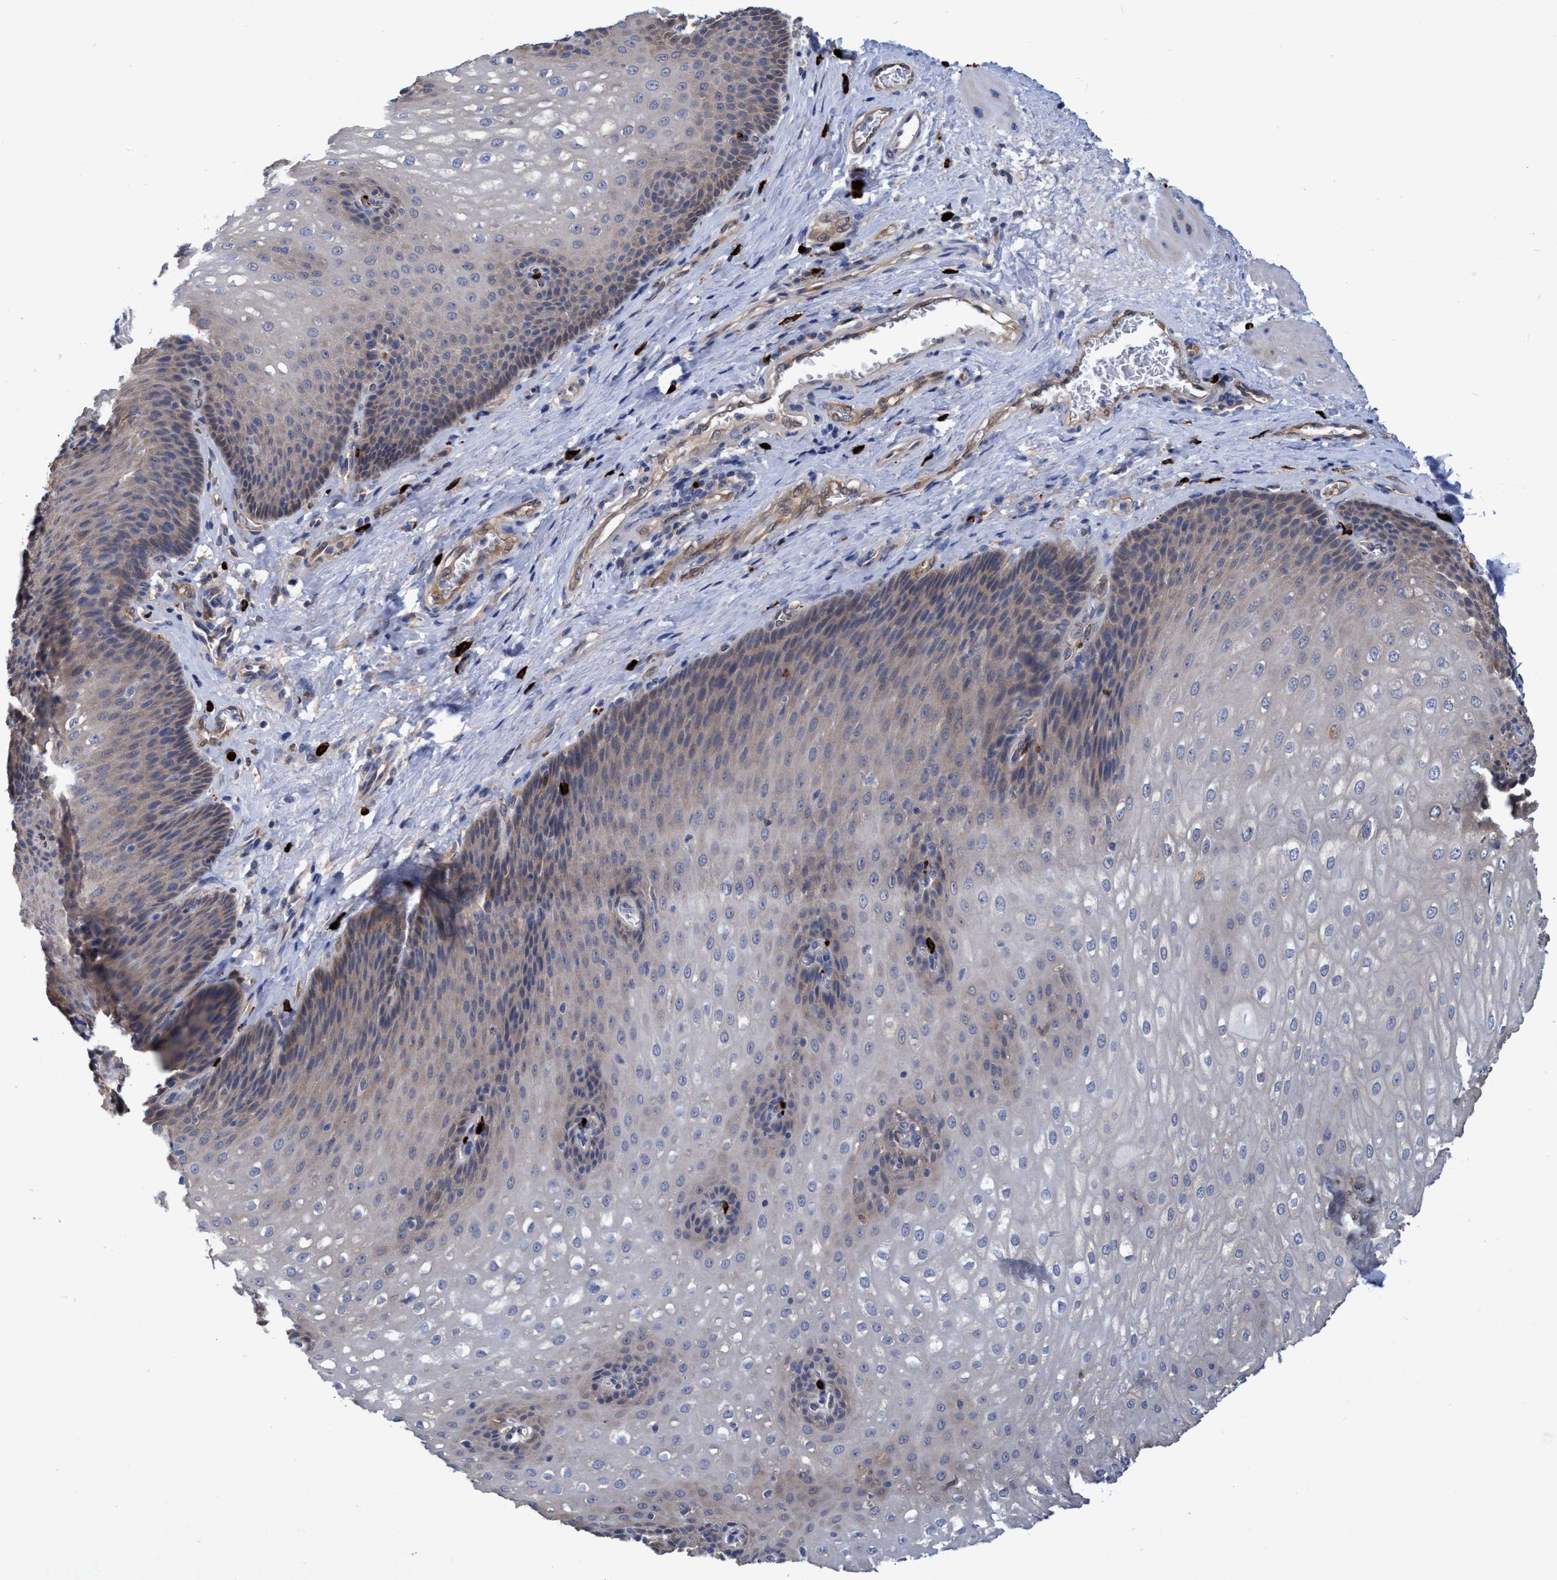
{"staining": {"intensity": "weak", "quantity": "<25%", "location": "cytoplasmic/membranous"}, "tissue": "esophagus", "cell_type": "Squamous epithelial cells", "image_type": "normal", "snomed": [{"axis": "morphology", "description": "Normal tissue, NOS"}, {"axis": "topography", "description": "Esophagus"}], "caption": "IHC histopathology image of benign esophagus stained for a protein (brown), which displays no expression in squamous epithelial cells.", "gene": "PNPO", "patient": {"sex": "male", "age": 48}}